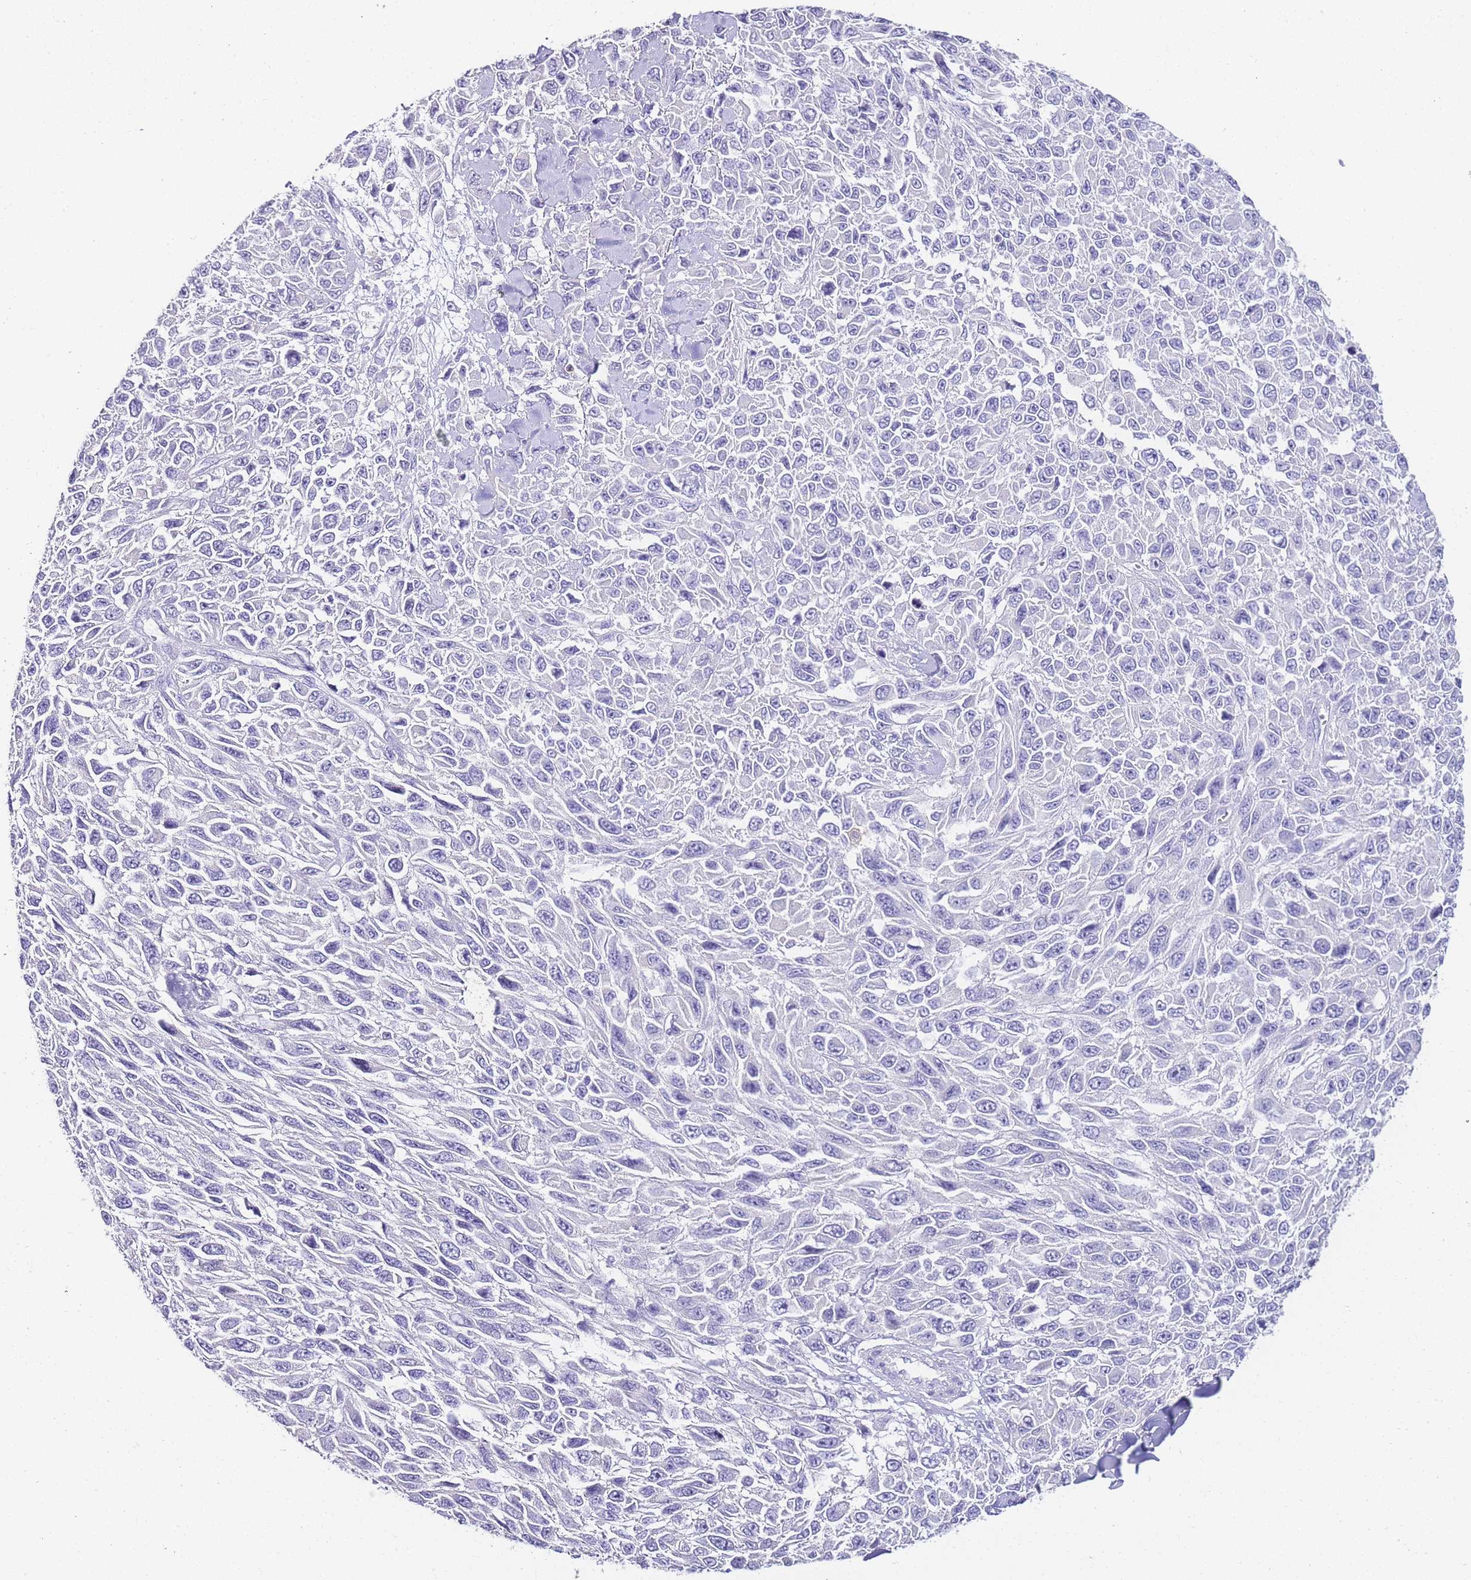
{"staining": {"intensity": "negative", "quantity": "none", "location": "none"}, "tissue": "melanoma", "cell_type": "Tumor cells", "image_type": "cancer", "snomed": [{"axis": "morphology", "description": "Malignant melanoma, NOS"}, {"axis": "topography", "description": "Skin"}], "caption": "This is a histopathology image of immunohistochemistry staining of malignant melanoma, which shows no staining in tumor cells. (DAB (3,3'-diaminobenzidine) immunohistochemistry (IHC), high magnification).", "gene": "DPP4", "patient": {"sex": "female", "age": 96}}